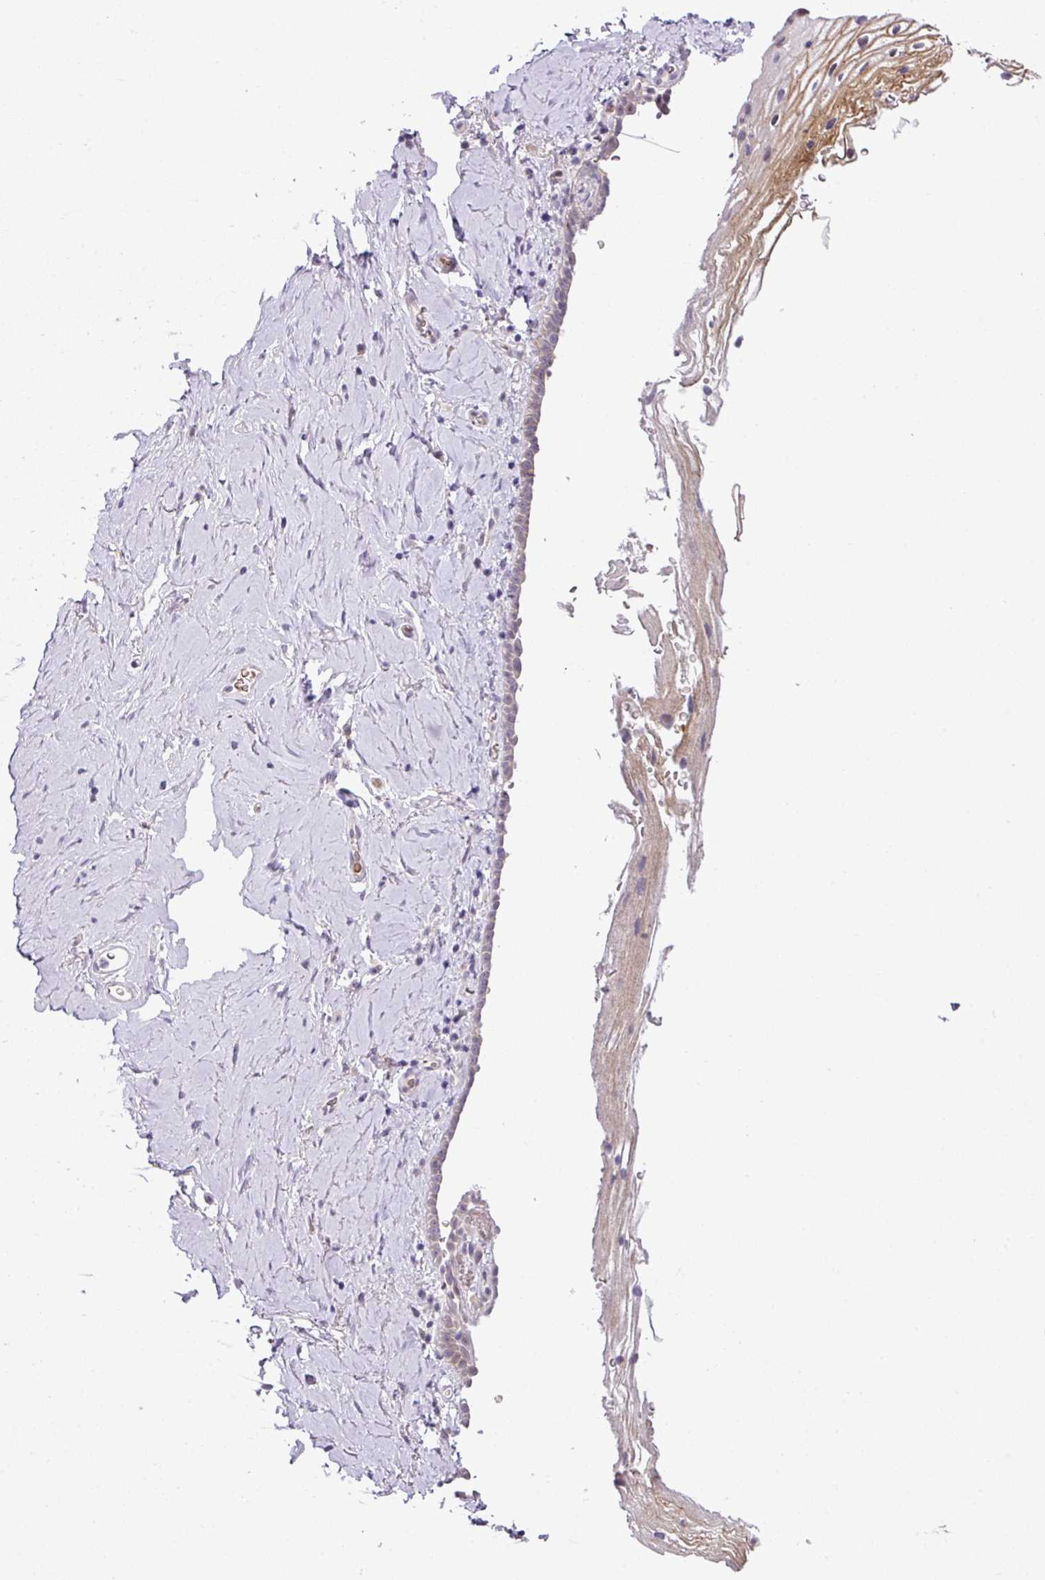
{"staining": {"intensity": "moderate", "quantity": "25%-75%", "location": "cytoplasmic/membranous,nuclear"}, "tissue": "vagina", "cell_type": "Squamous epithelial cells", "image_type": "normal", "snomed": [{"axis": "morphology", "description": "Normal tissue, NOS"}, {"axis": "morphology", "description": "Adenocarcinoma, NOS"}, {"axis": "topography", "description": "Rectum"}, {"axis": "topography", "description": "Vagina"}, {"axis": "topography", "description": "Peripheral nerve tissue"}], "caption": "Vagina stained with DAB (3,3'-diaminobenzidine) immunohistochemistry reveals medium levels of moderate cytoplasmic/membranous,nuclear positivity in approximately 25%-75% of squamous epithelial cells.", "gene": "PARP2", "patient": {"sex": "female", "age": 71}}